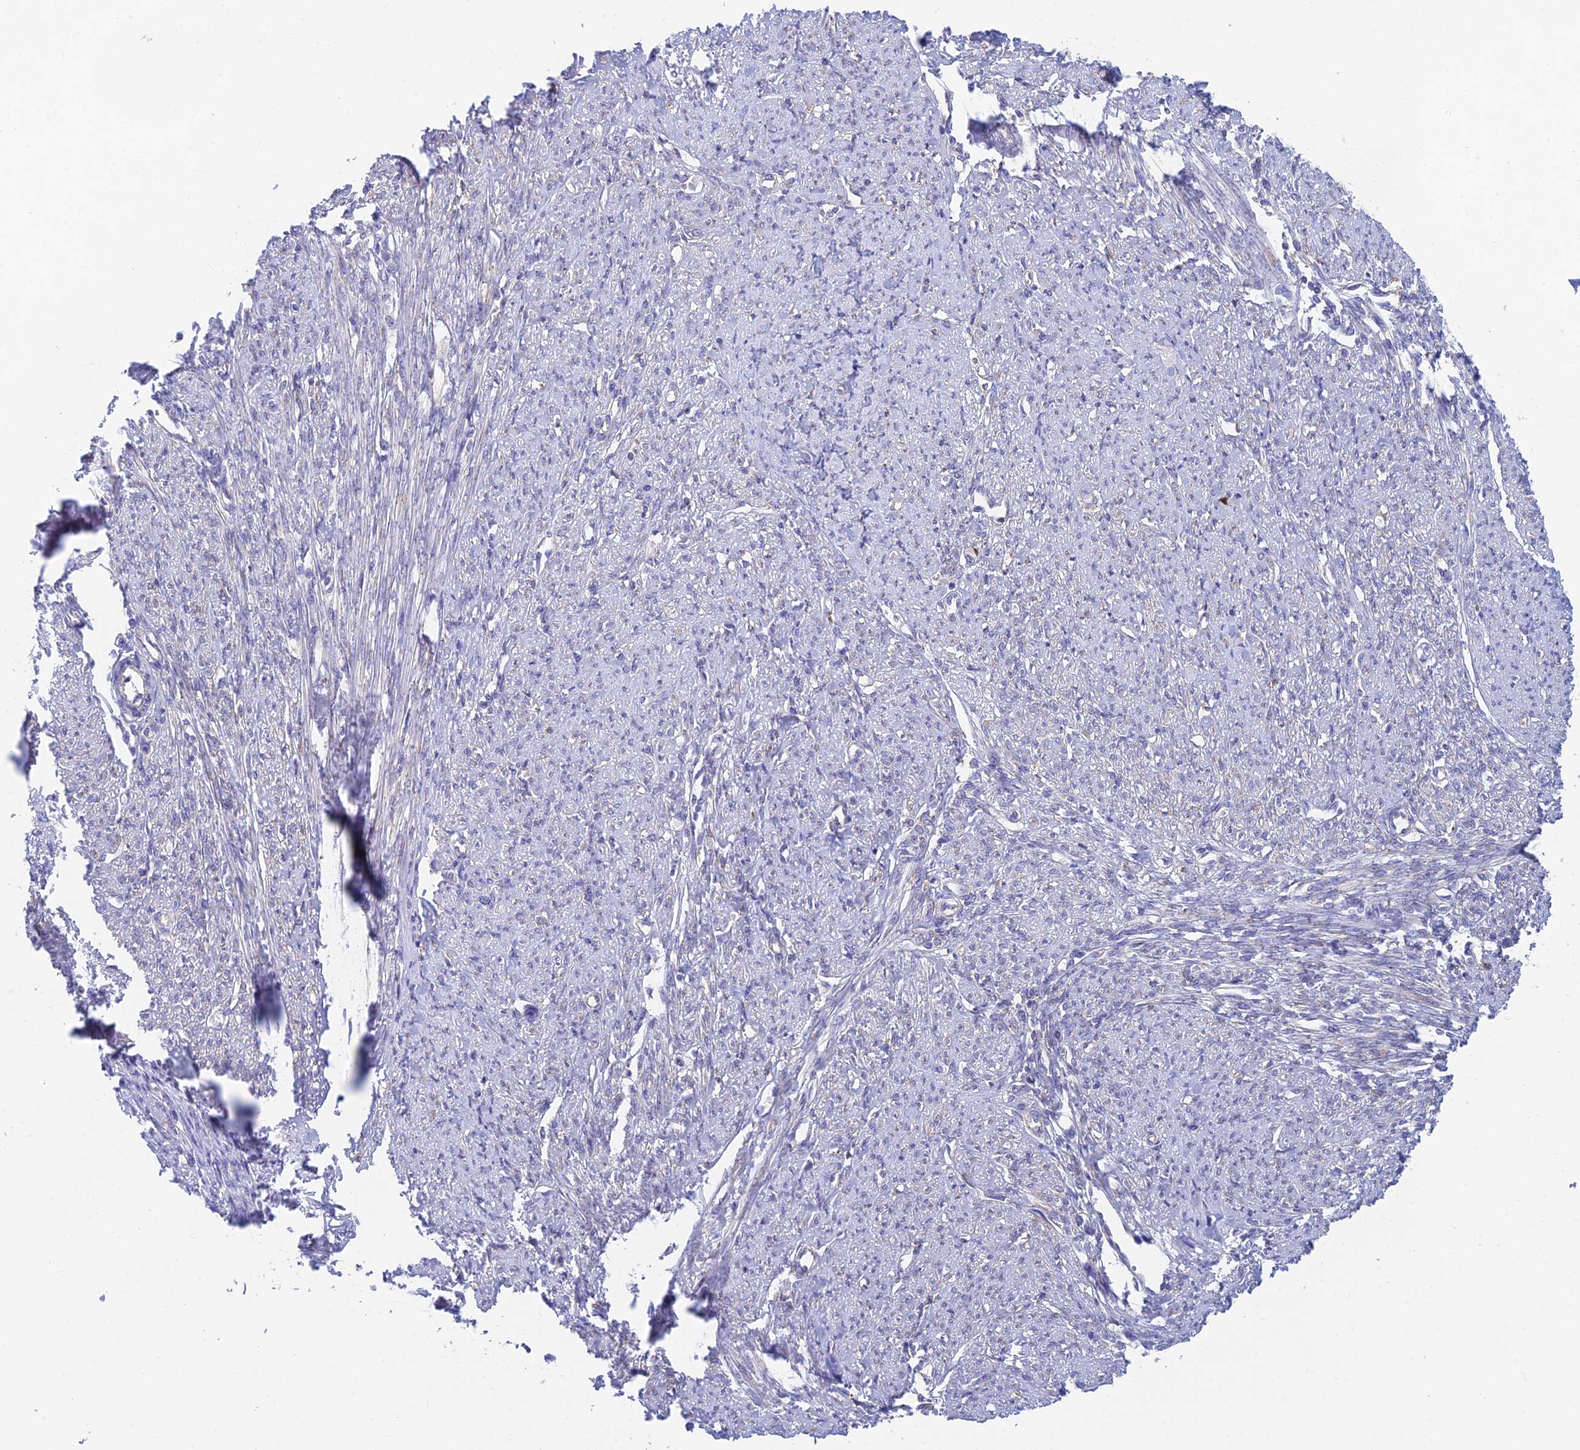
{"staining": {"intensity": "weak", "quantity": "<25%", "location": "cytoplasmic/membranous"}, "tissue": "smooth muscle", "cell_type": "Smooth muscle cells", "image_type": "normal", "snomed": [{"axis": "morphology", "description": "Normal tissue, NOS"}, {"axis": "topography", "description": "Smooth muscle"}, {"axis": "topography", "description": "Uterus"}], "caption": "Immunohistochemistry histopathology image of normal smooth muscle: human smooth muscle stained with DAB reveals no significant protein staining in smooth muscle cells.", "gene": "WDR35", "patient": {"sex": "female", "age": 59}}